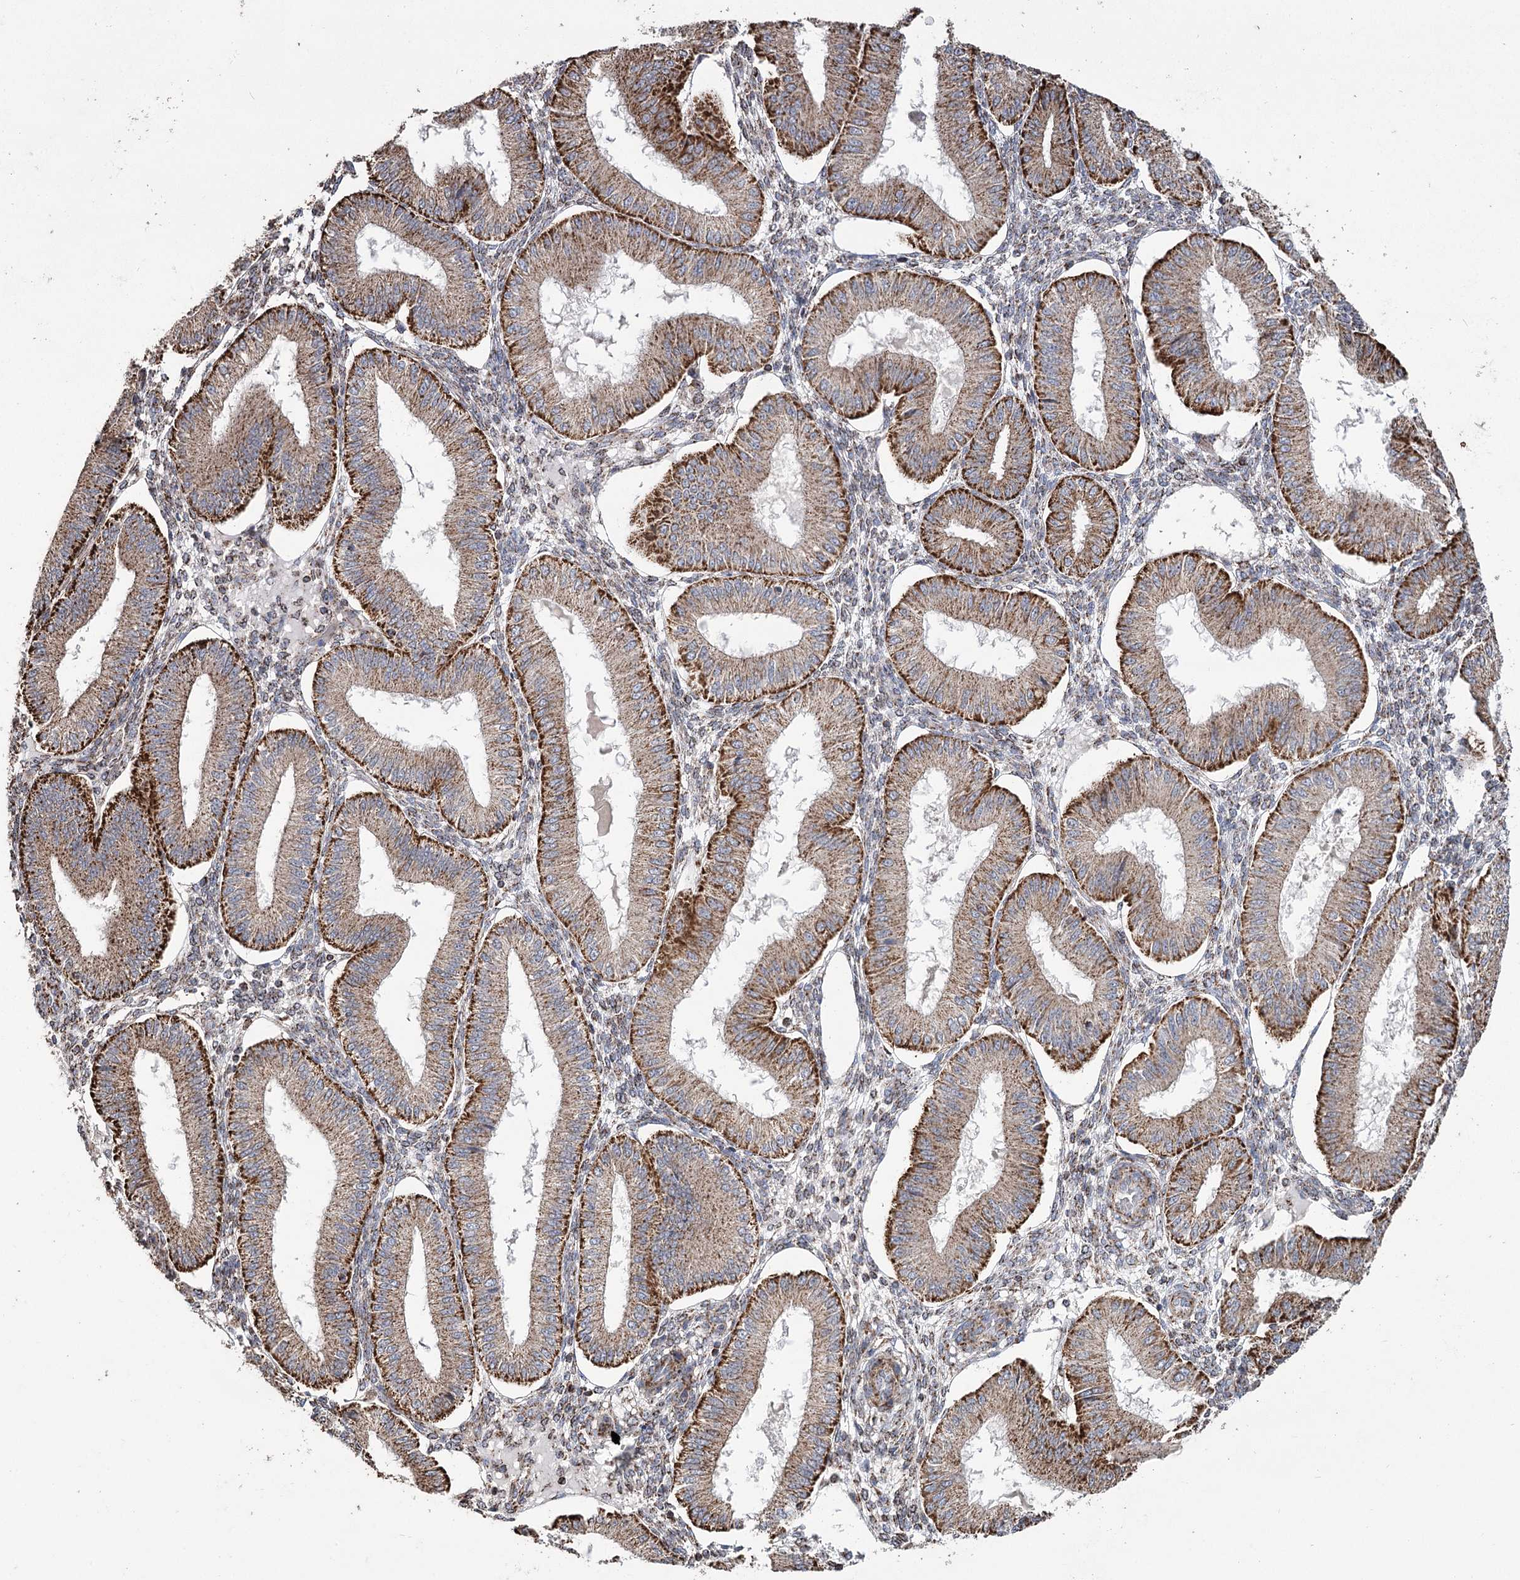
{"staining": {"intensity": "moderate", "quantity": "25%-75%", "location": "cytoplasmic/membranous"}, "tissue": "endometrium", "cell_type": "Cells in endometrial stroma", "image_type": "normal", "snomed": [{"axis": "morphology", "description": "Normal tissue, NOS"}, {"axis": "topography", "description": "Endometrium"}], "caption": "Immunohistochemical staining of normal human endometrium shows moderate cytoplasmic/membranous protein staining in about 25%-75% of cells in endometrial stroma.", "gene": "RANBP3L", "patient": {"sex": "female", "age": 39}}